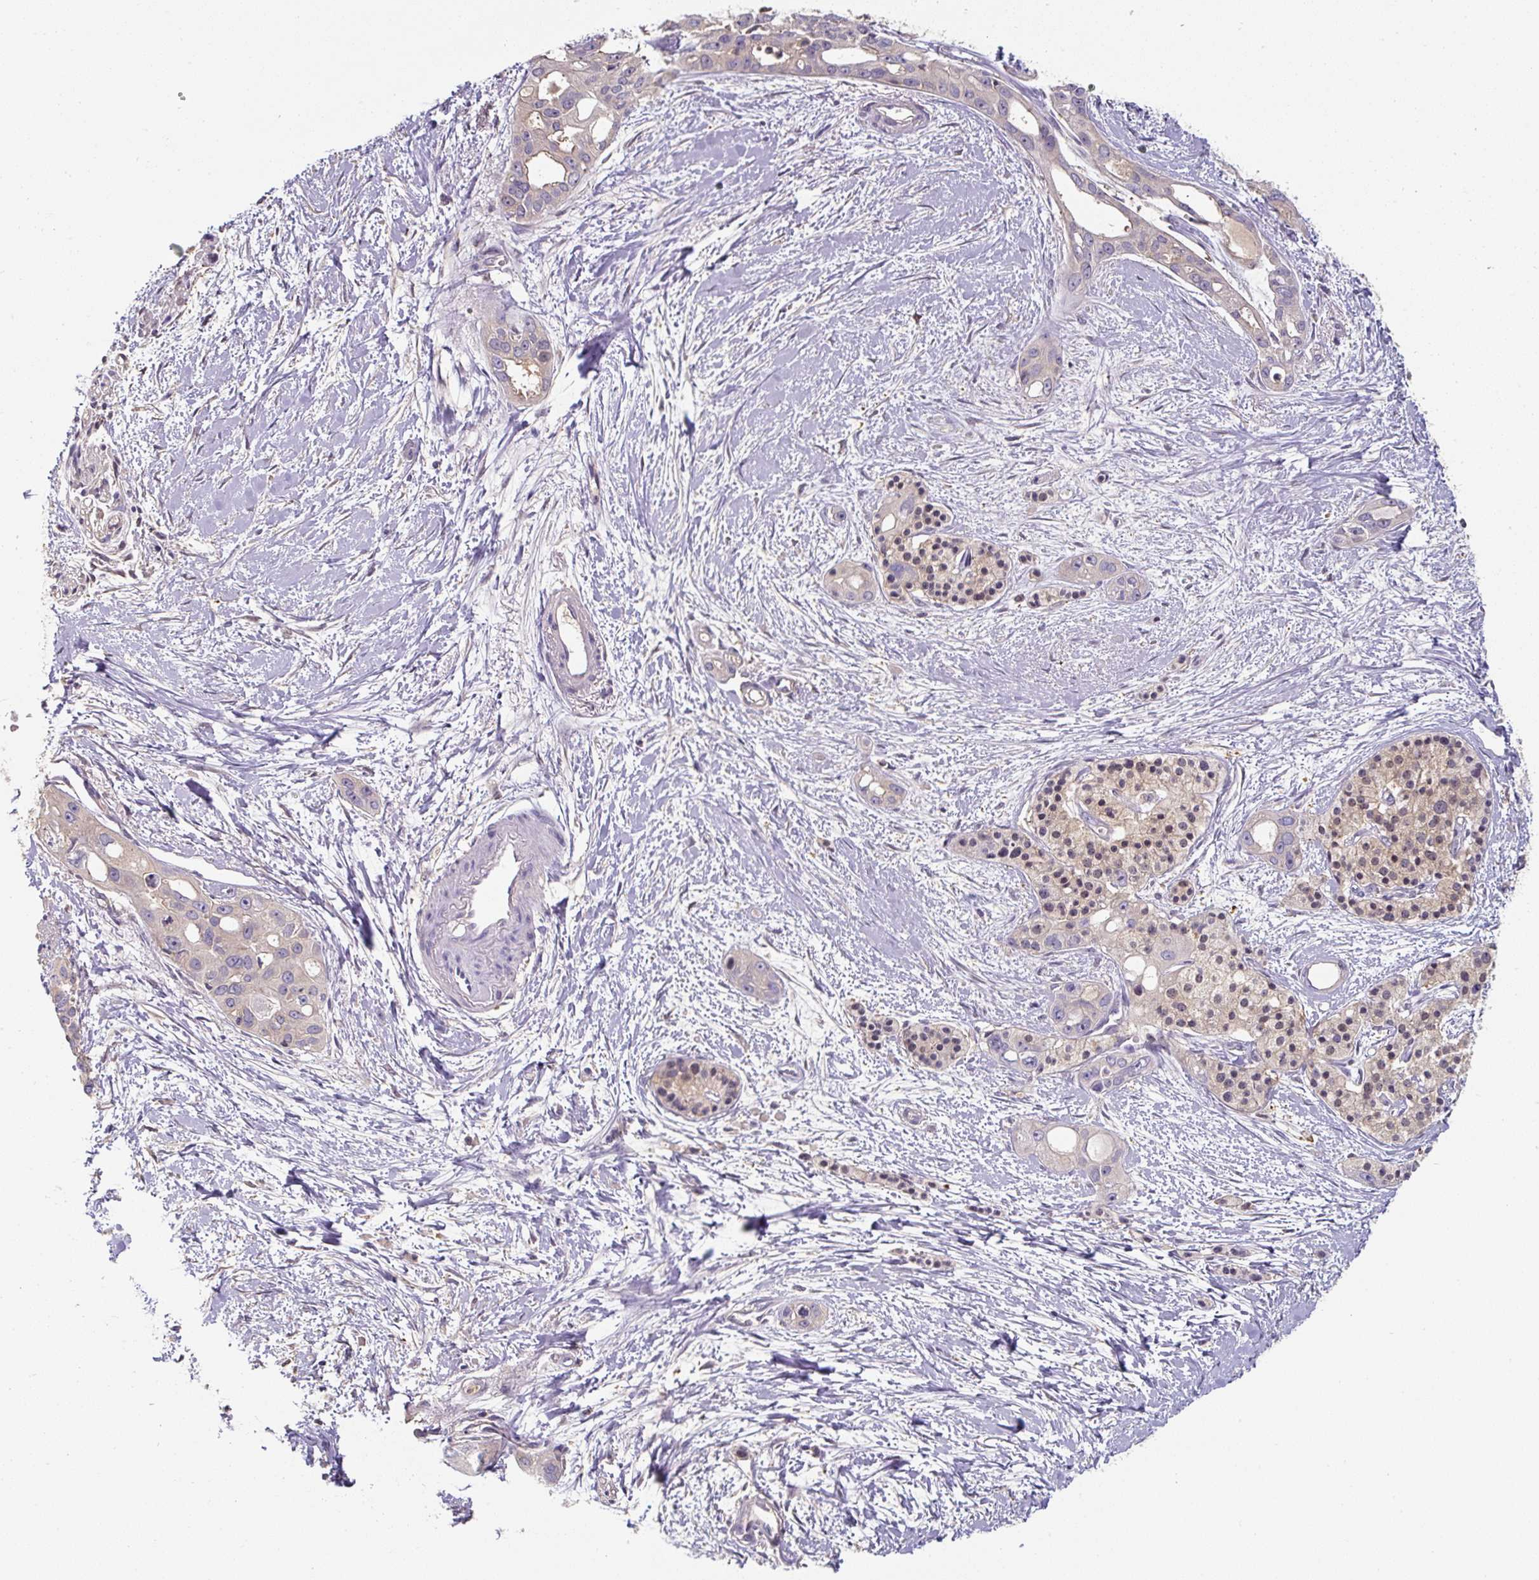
{"staining": {"intensity": "negative", "quantity": "none", "location": "none"}, "tissue": "pancreatic cancer", "cell_type": "Tumor cells", "image_type": "cancer", "snomed": [{"axis": "morphology", "description": "Adenocarcinoma, NOS"}, {"axis": "topography", "description": "Pancreas"}], "caption": "Tumor cells show no significant protein staining in adenocarcinoma (pancreatic).", "gene": "ST13", "patient": {"sex": "female", "age": 50}}